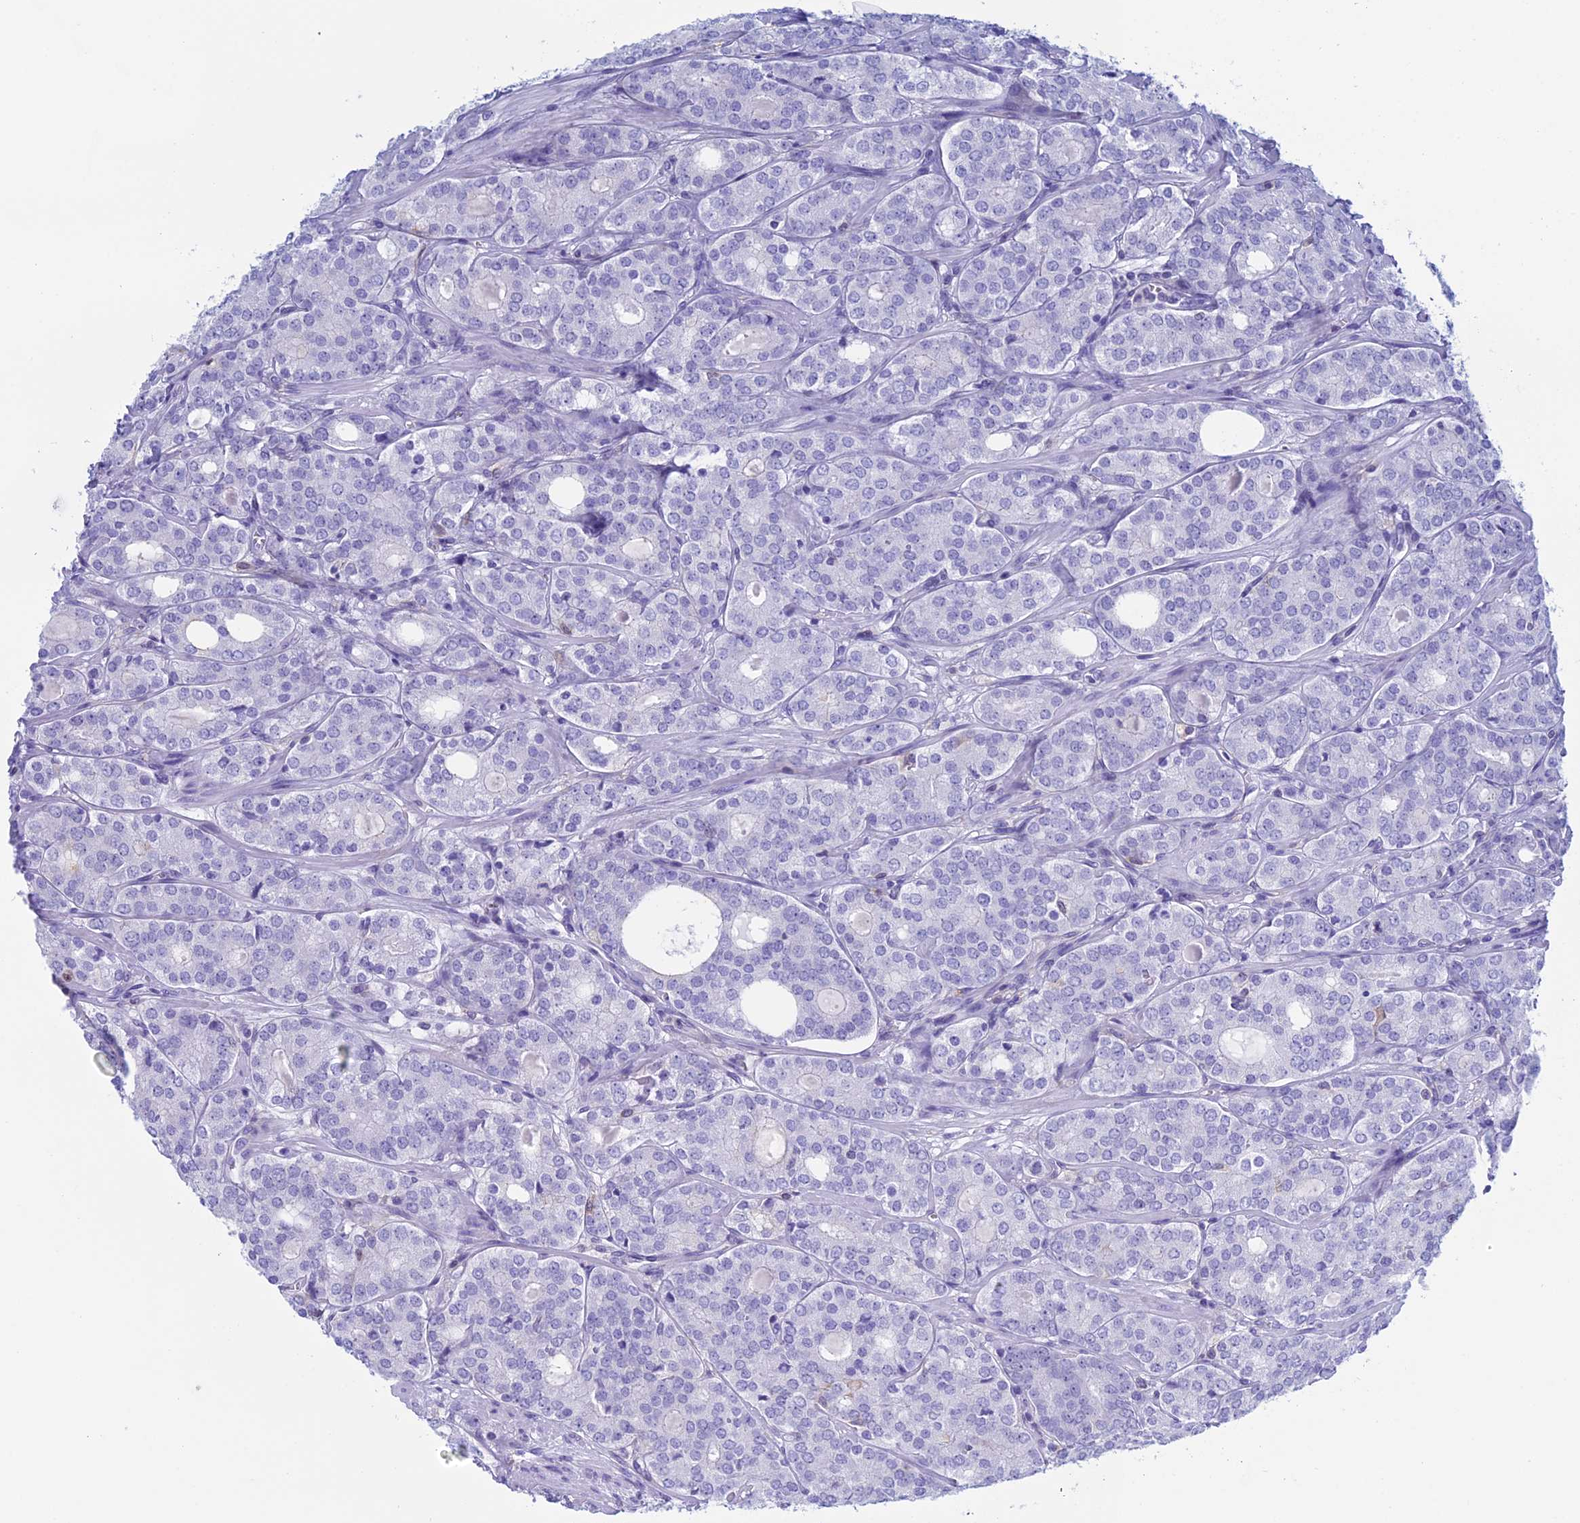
{"staining": {"intensity": "negative", "quantity": "none", "location": "none"}, "tissue": "prostate cancer", "cell_type": "Tumor cells", "image_type": "cancer", "snomed": [{"axis": "morphology", "description": "Adenocarcinoma, High grade"}, {"axis": "topography", "description": "Prostate"}], "caption": "Immunohistochemical staining of prostate high-grade adenocarcinoma reveals no significant positivity in tumor cells.", "gene": "KCNK17", "patient": {"sex": "male", "age": 64}}